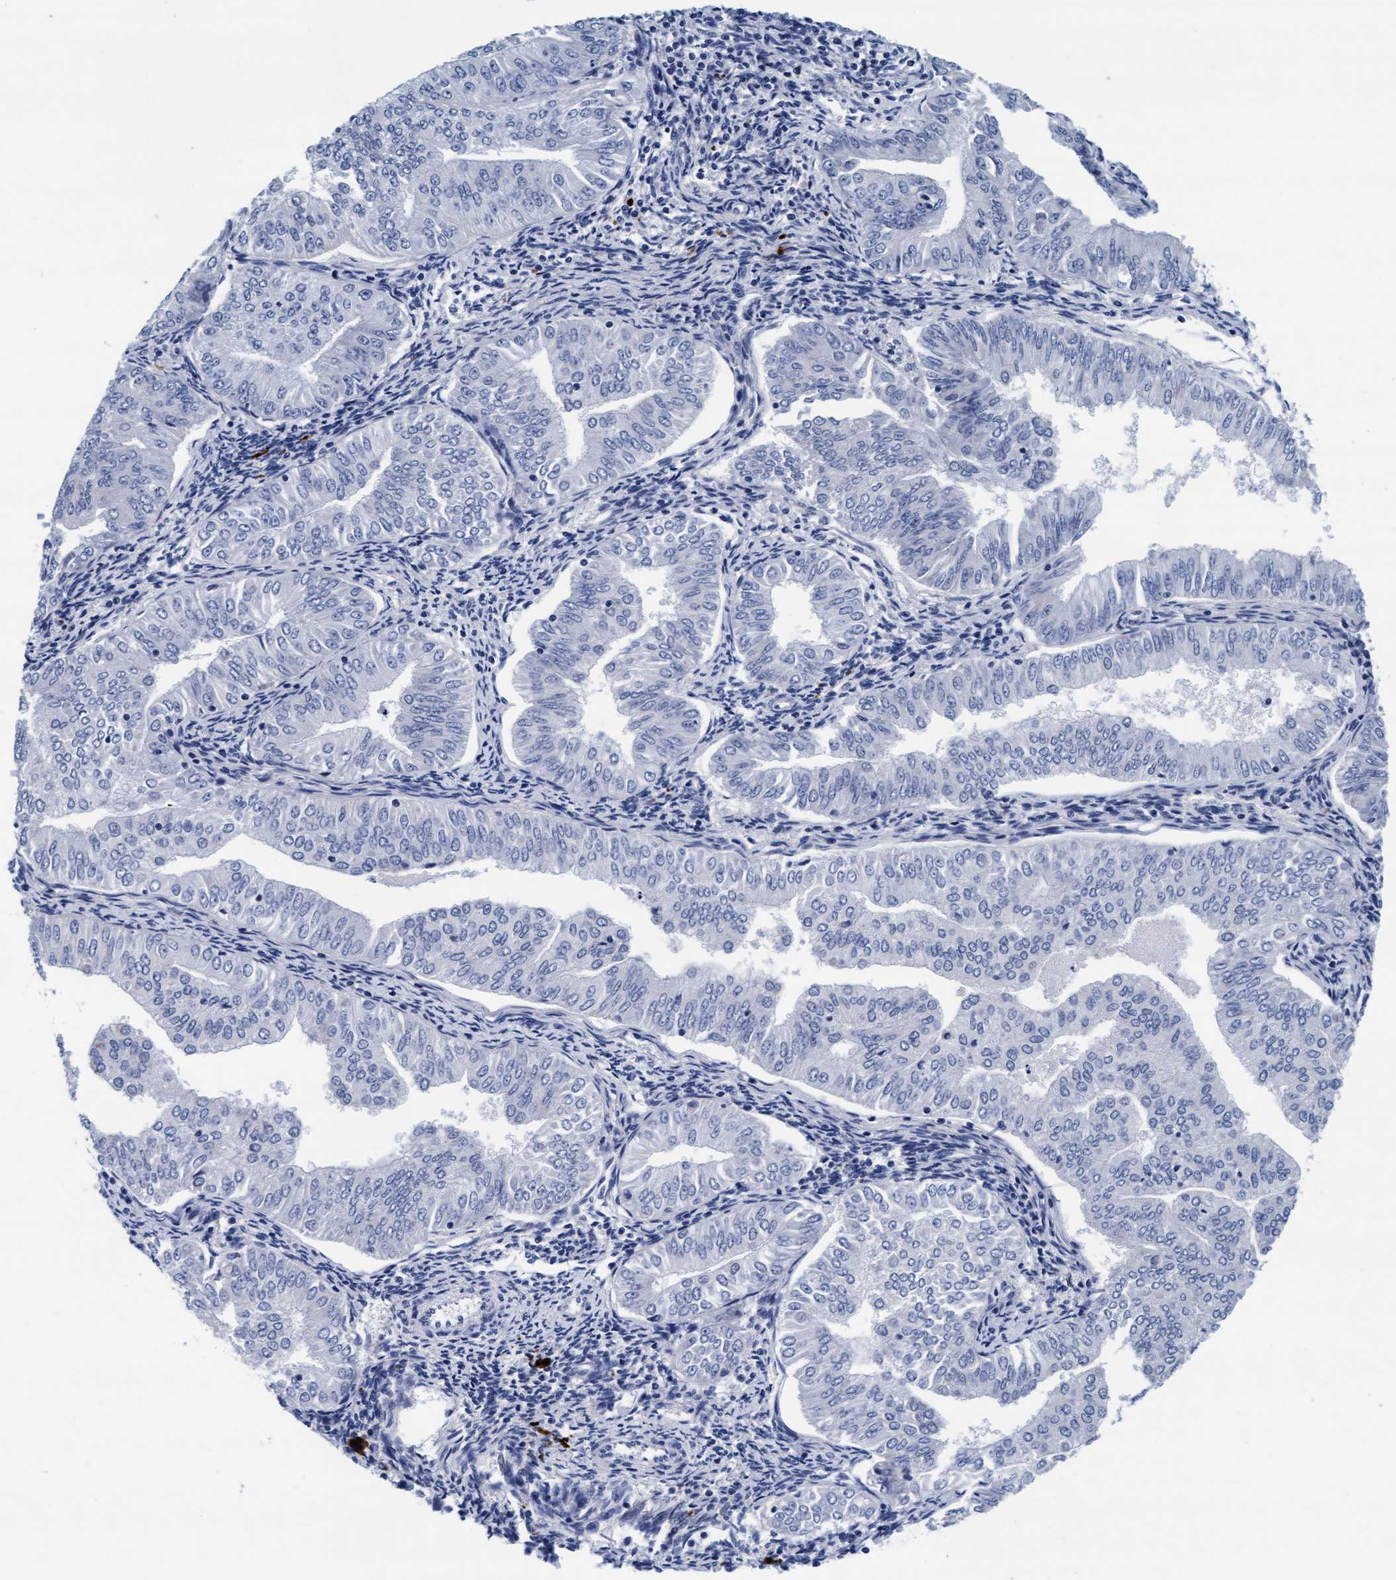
{"staining": {"intensity": "negative", "quantity": "none", "location": "none"}, "tissue": "endometrial cancer", "cell_type": "Tumor cells", "image_type": "cancer", "snomed": [{"axis": "morphology", "description": "Normal tissue, NOS"}, {"axis": "morphology", "description": "Adenocarcinoma, NOS"}, {"axis": "topography", "description": "Endometrium"}], "caption": "Adenocarcinoma (endometrial) was stained to show a protein in brown. There is no significant expression in tumor cells. The staining is performed using DAB brown chromogen with nuclei counter-stained in using hematoxylin.", "gene": "ARSG", "patient": {"sex": "female", "age": 53}}